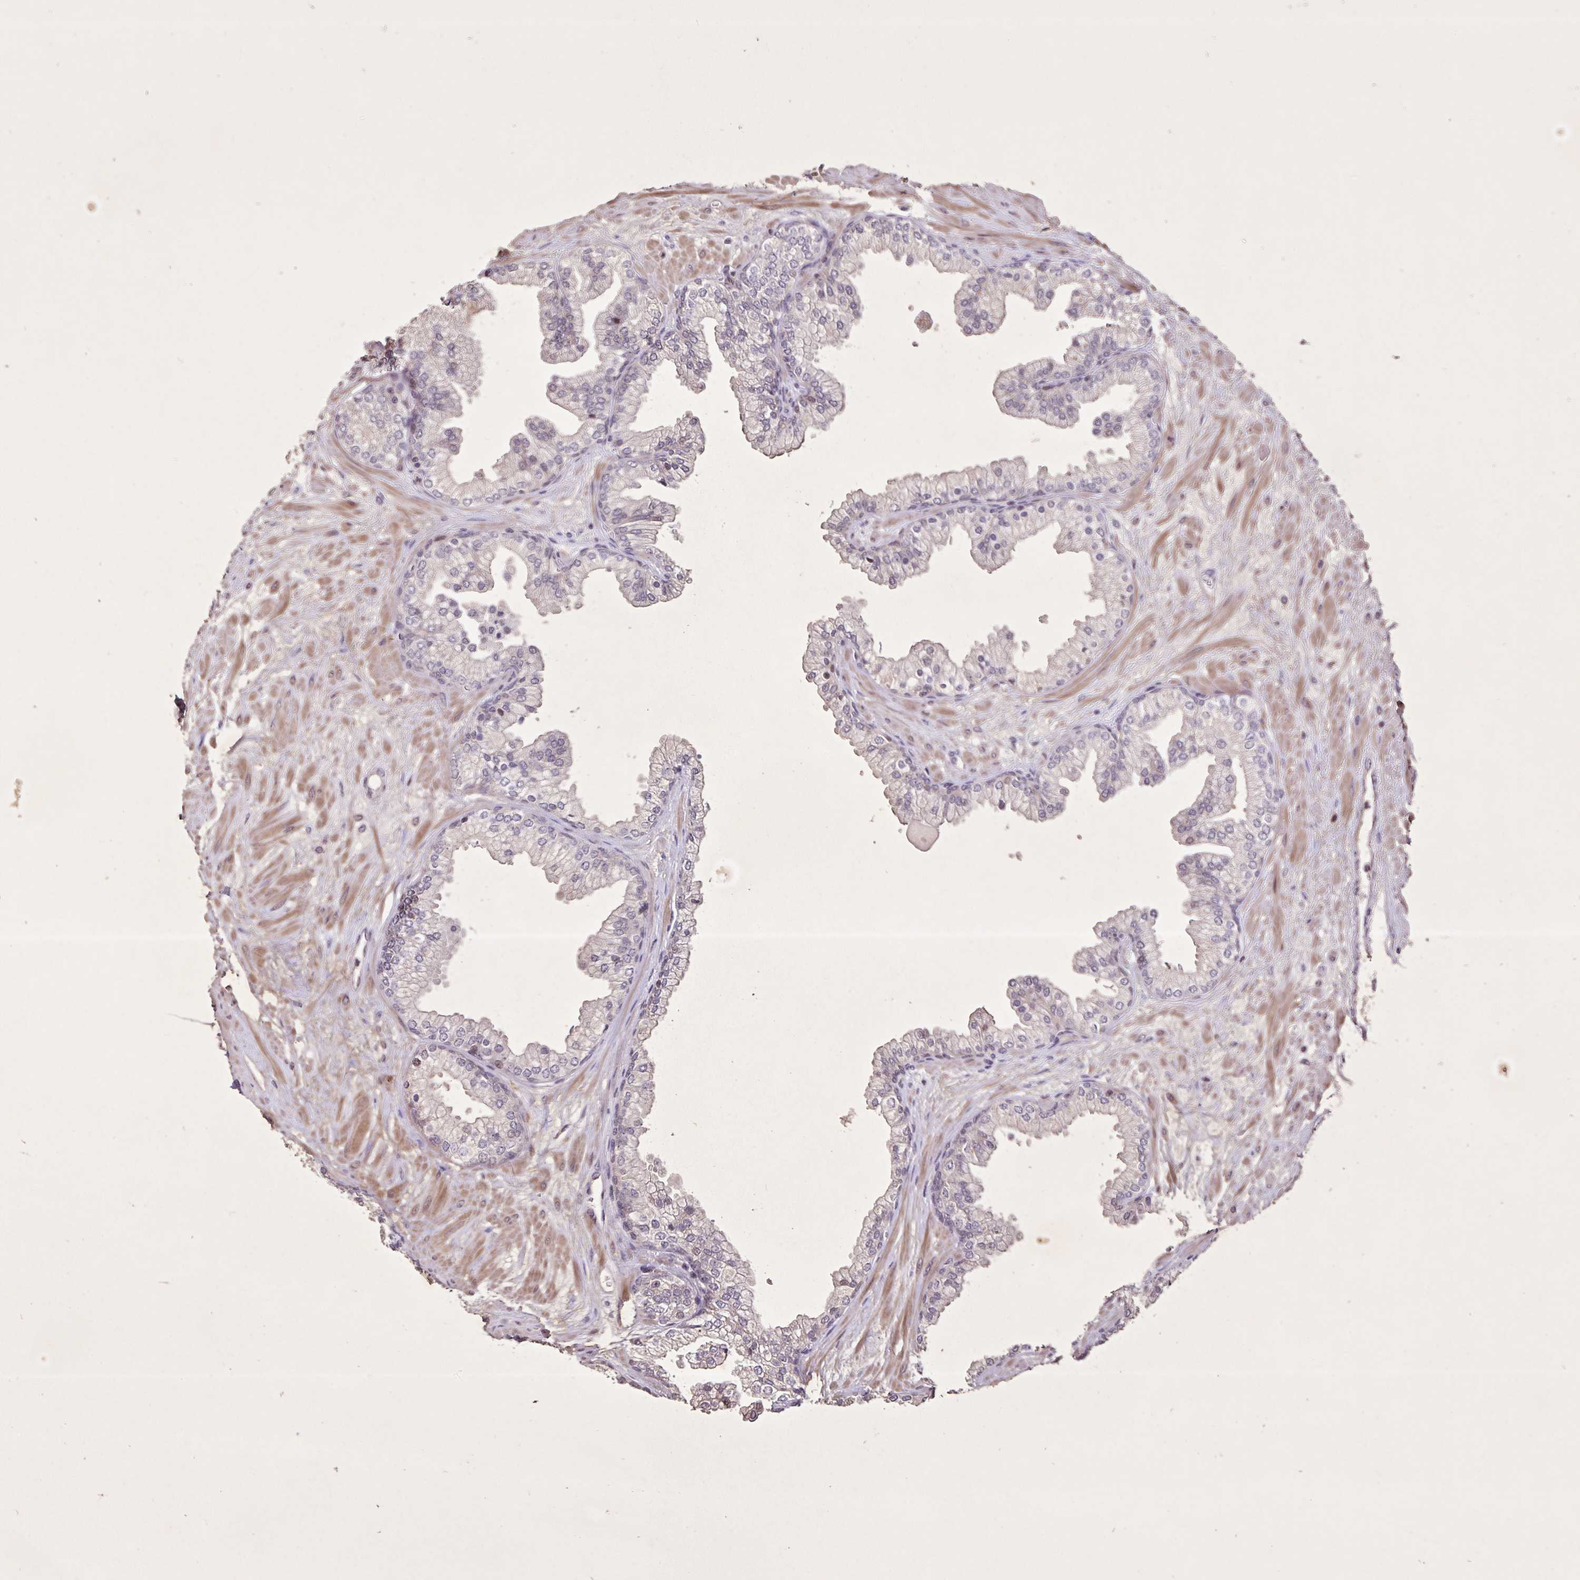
{"staining": {"intensity": "weak", "quantity": "<25%", "location": "nuclear"}, "tissue": "prostate", "cell_type": "Glandular cells", "image_type": "normal", "snomed": [{"axis": "morphology", "description": "Normal tissue, NOS"}, {"axis": "topography", "description": "Prostate"}, {"axis": "topography", "description": "Peripheral nerve tissue"}], "caption": "Glandular cells show no significant expression in benign prostate.", "gene": "GDF2", "patient": {"sex": "male", "age": 61}}